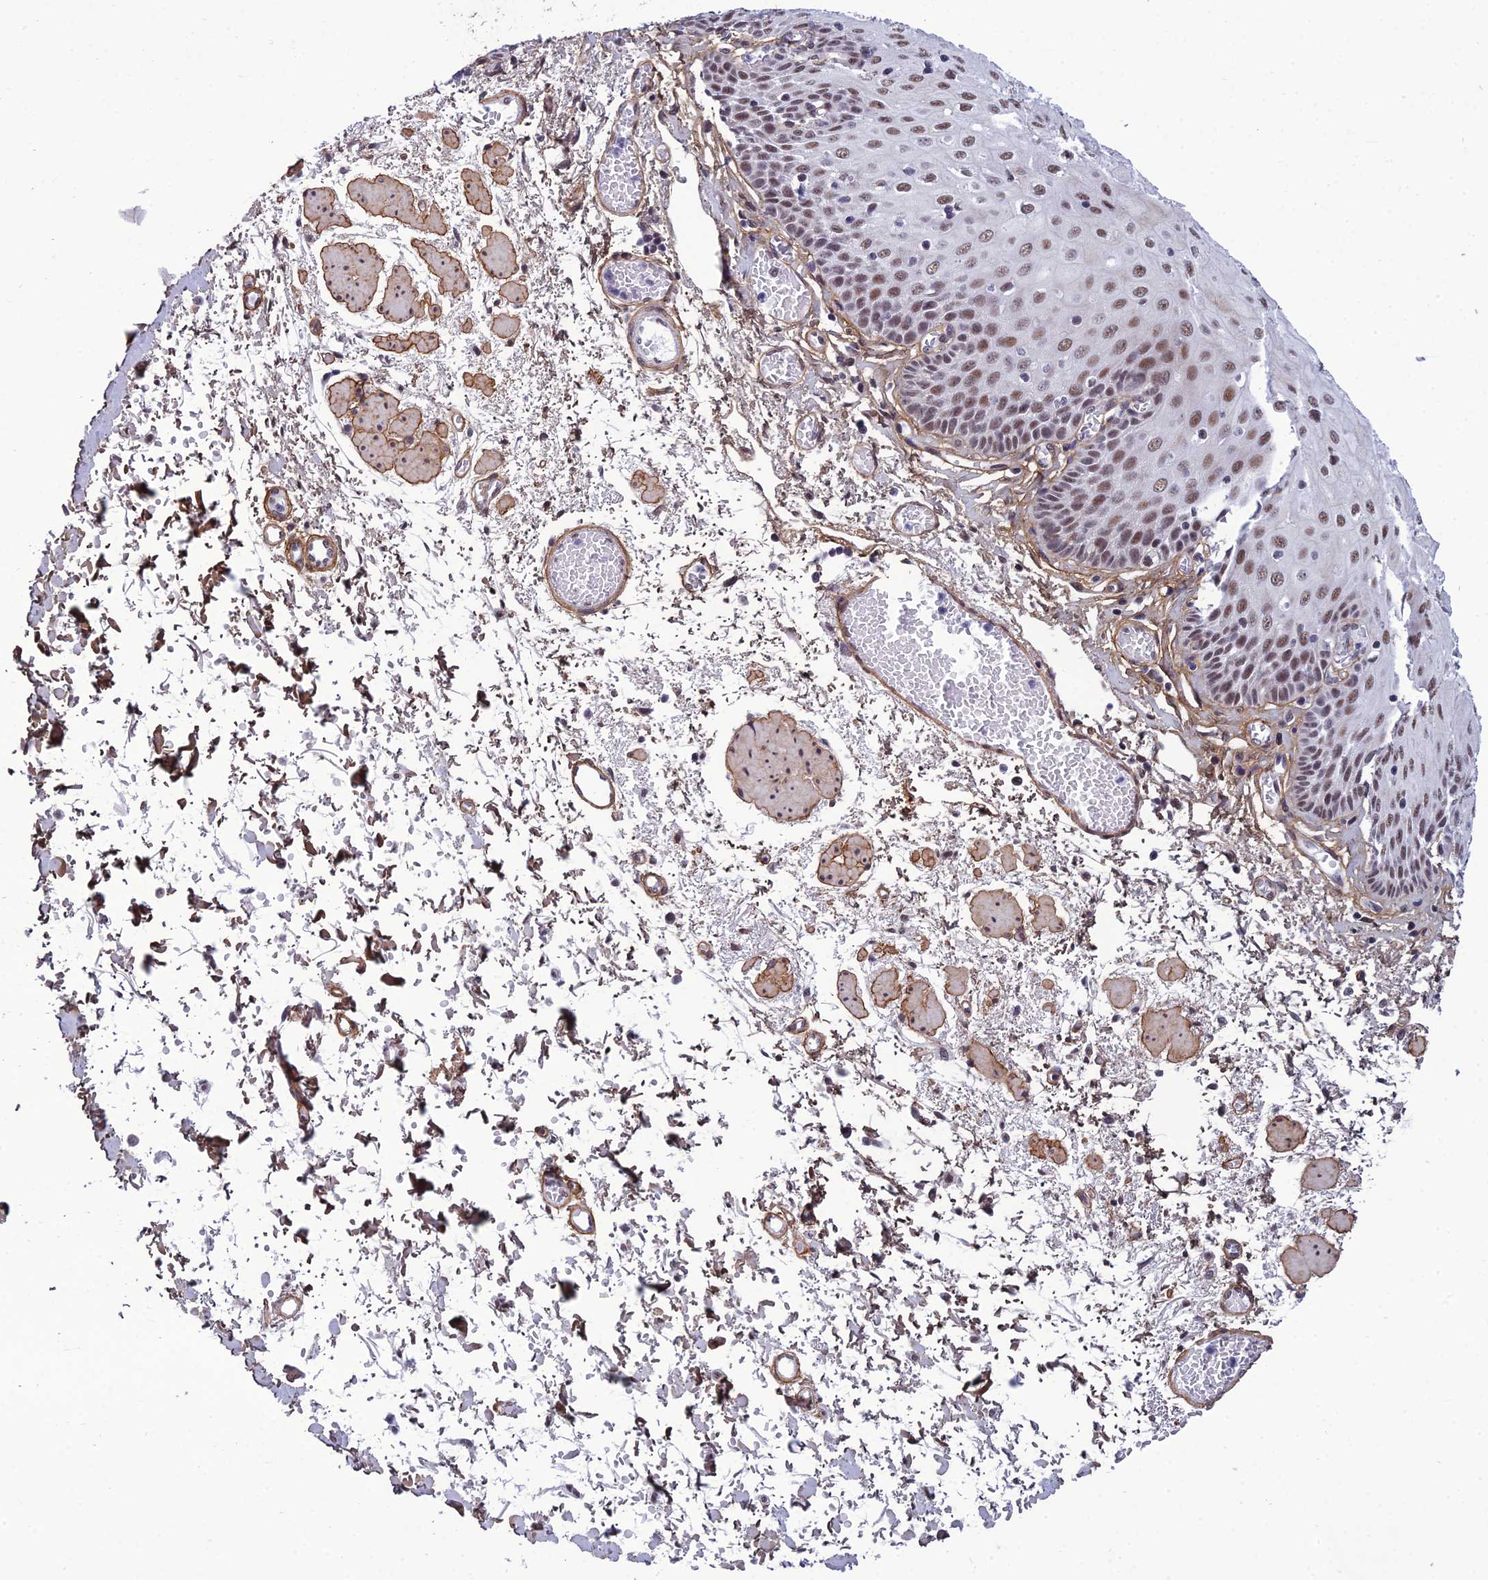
{"staining": {"intensity": "moderate", "quantity": "25%-75%", "location": "nuclear"}, "tissue": "esophagus", "cell_type": "Squamous epithelial cells", "image_type": "normal", "snomed": [{"axis": "morphology", "description": "Normal tissue, NOS"}, {"axis": "topography", "description": "Esophagus"}], "caption": "Protein staining of benign esophagus shows moderate nuclear positivity in about 25%-75% of squamous epithelial cells. (Stains: DAB in brown, nuclei in blue, Microscopy: brightfield microscopy at high magnification).", "gene": "RSRC1", "patient": {"sex": "male", "age": 81}}